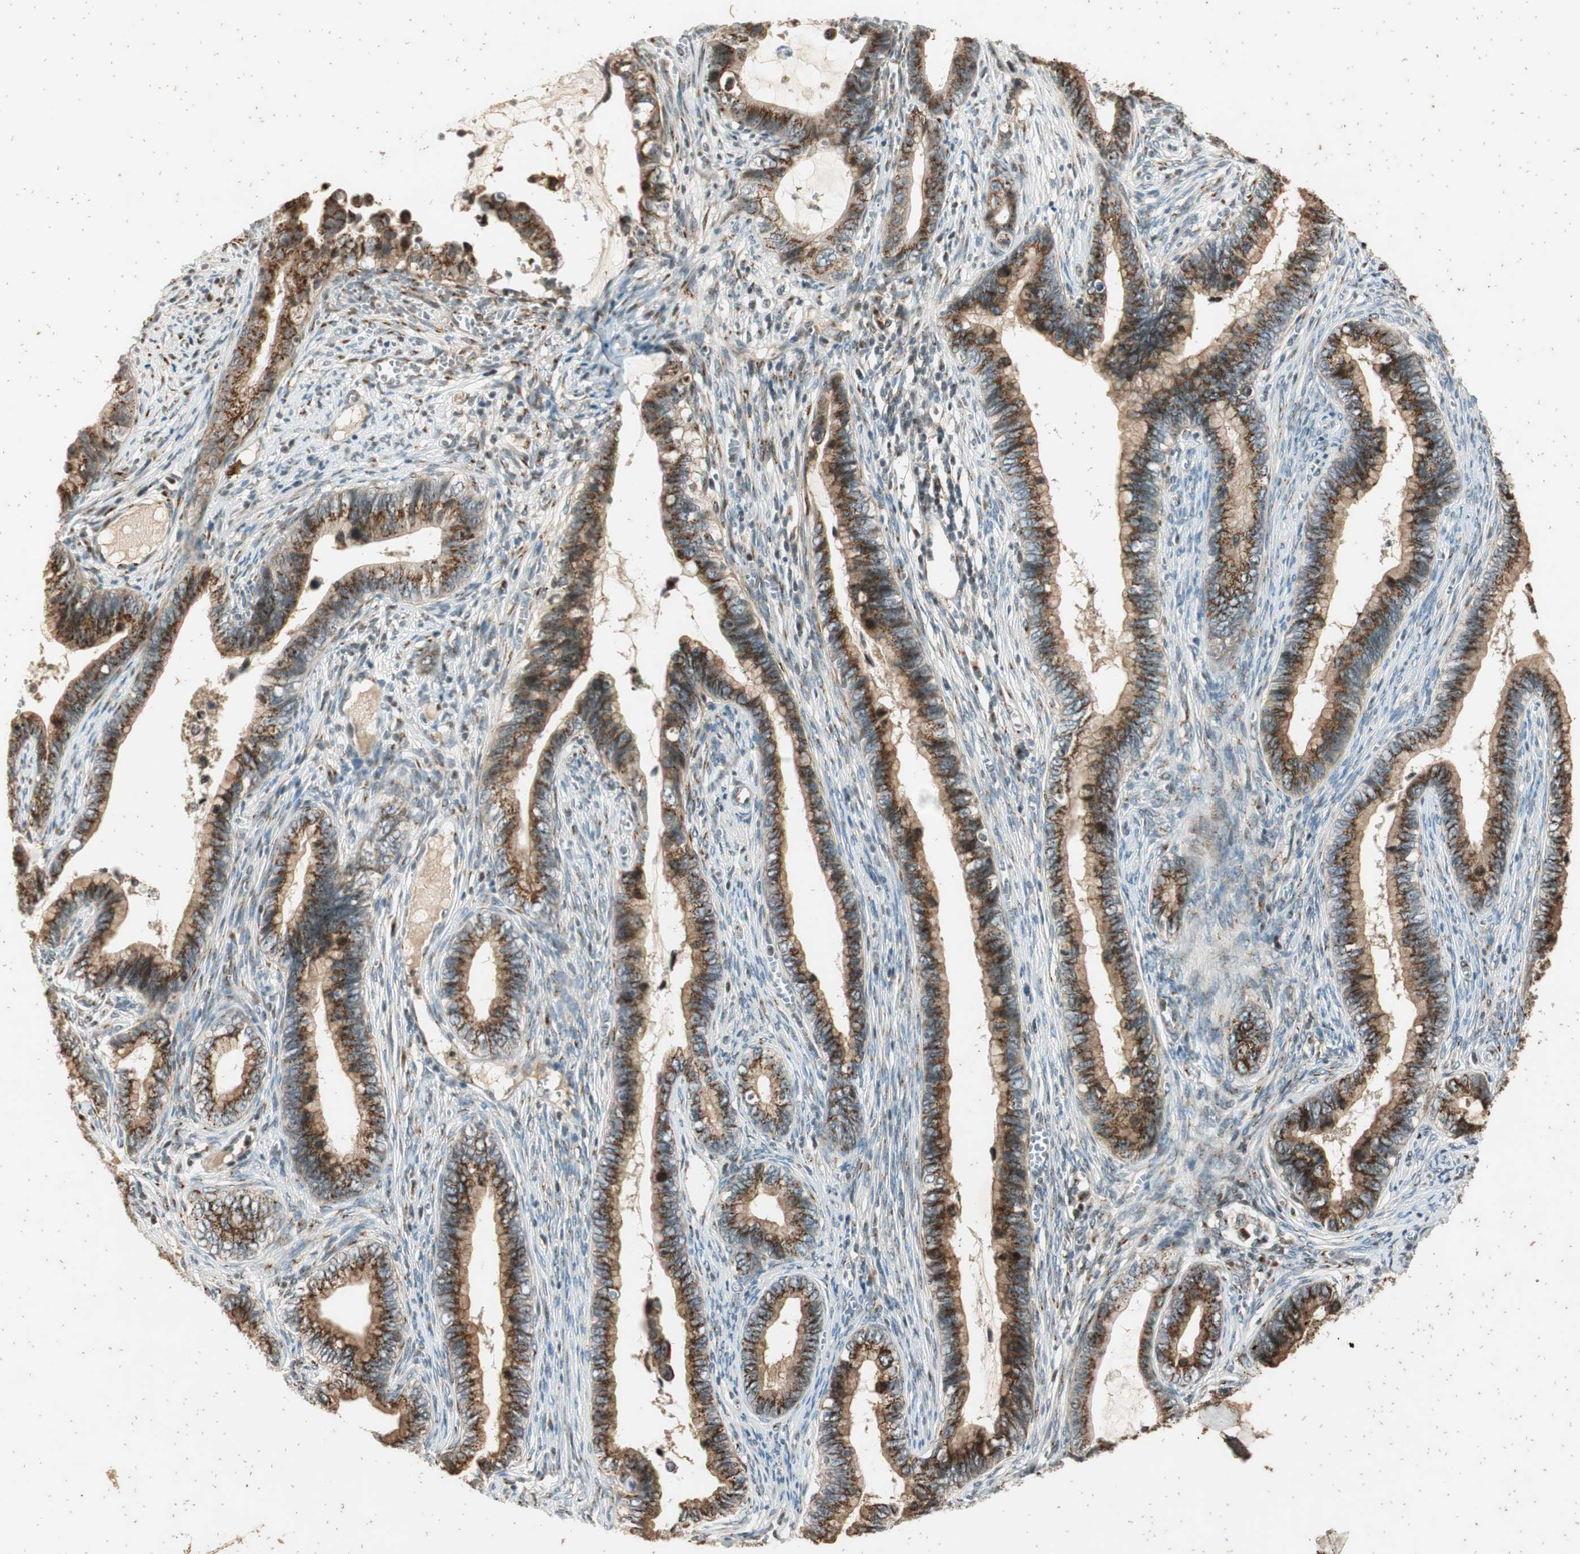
{"staining": {"intensity": "weak", "quantity": ">75%", "location": "cytoplasmic/membranous"}, "tissue": "cervical cancer", "cell_type": "Tumor cells", "image_type": "cancer", "snomed": [{"axis": "morphology", "description": "Adenocarcinoma, NOS"}, {"axis": "topography", "description": "Cervix"}], "caption": "A high-resolution micrograph shows immunohistochemistry (IHC) staining of cervical cancer (adenocarcinoma), which exhibits weak cytoplasmic/membranous positivity in approximately >75% of tumor cells.", "gene": "NEO1", "patient": {"sex": "female", "age": 44}}